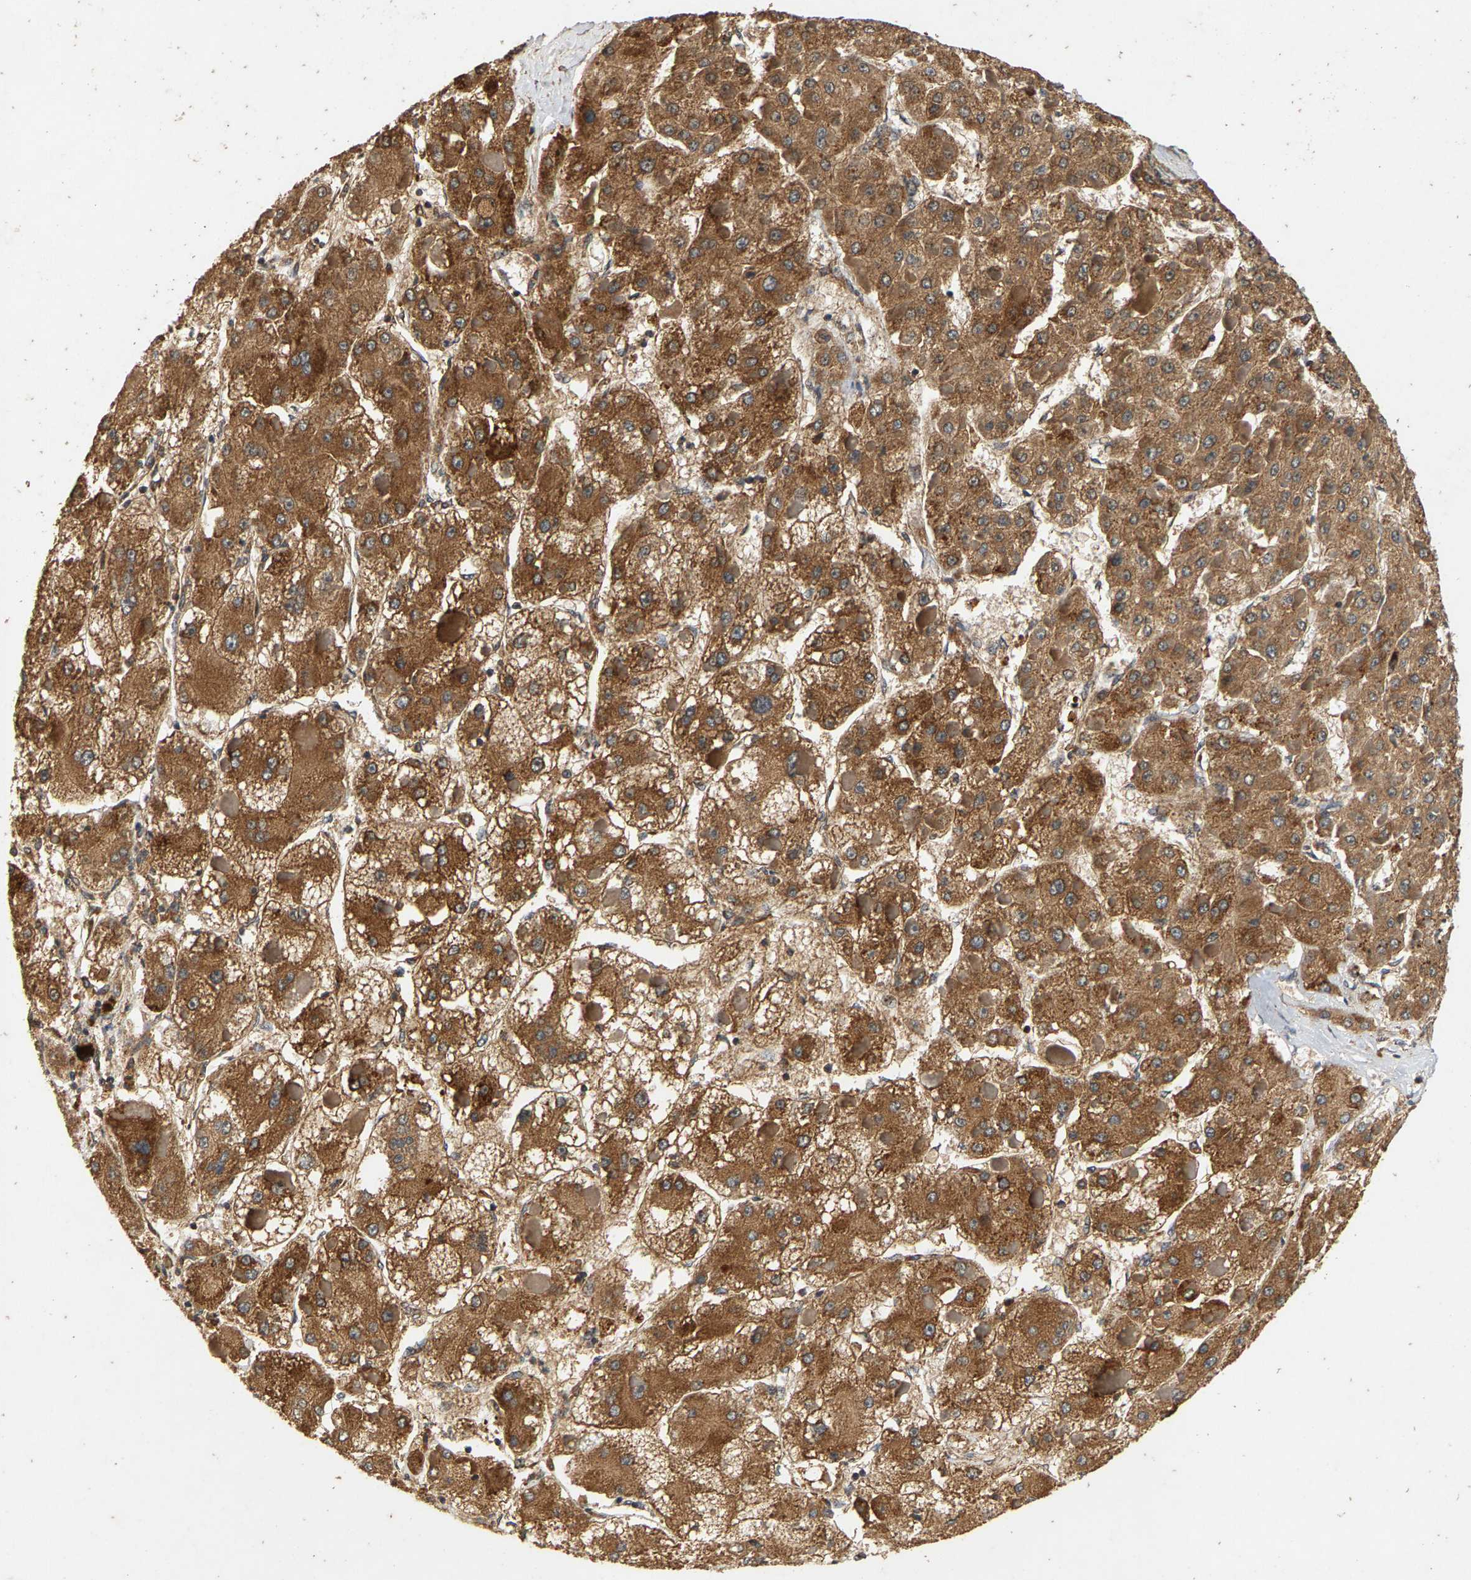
{"staining": {"intensity": "moderate", "quantity": ">75%", "location": "cytoplasmic/membranous"}, "tissue": "liver cancer", "cell_type": "Tumor cells", "image_type": "cancer", "snomed": [{"axis": "morphology", "description": "Carcinoma, Hepatocellular, NOS"}, {"axis": "topography", "description": "Liver"}], "caption": "Protein staining of hepatocellular carcinoma (liver) tissue shows moderate cytoplasmic/membranous expression in approximately >75% of tumor cells.", "gene": "CIDEC", "patient": {"sex": "female", "age": 73}}